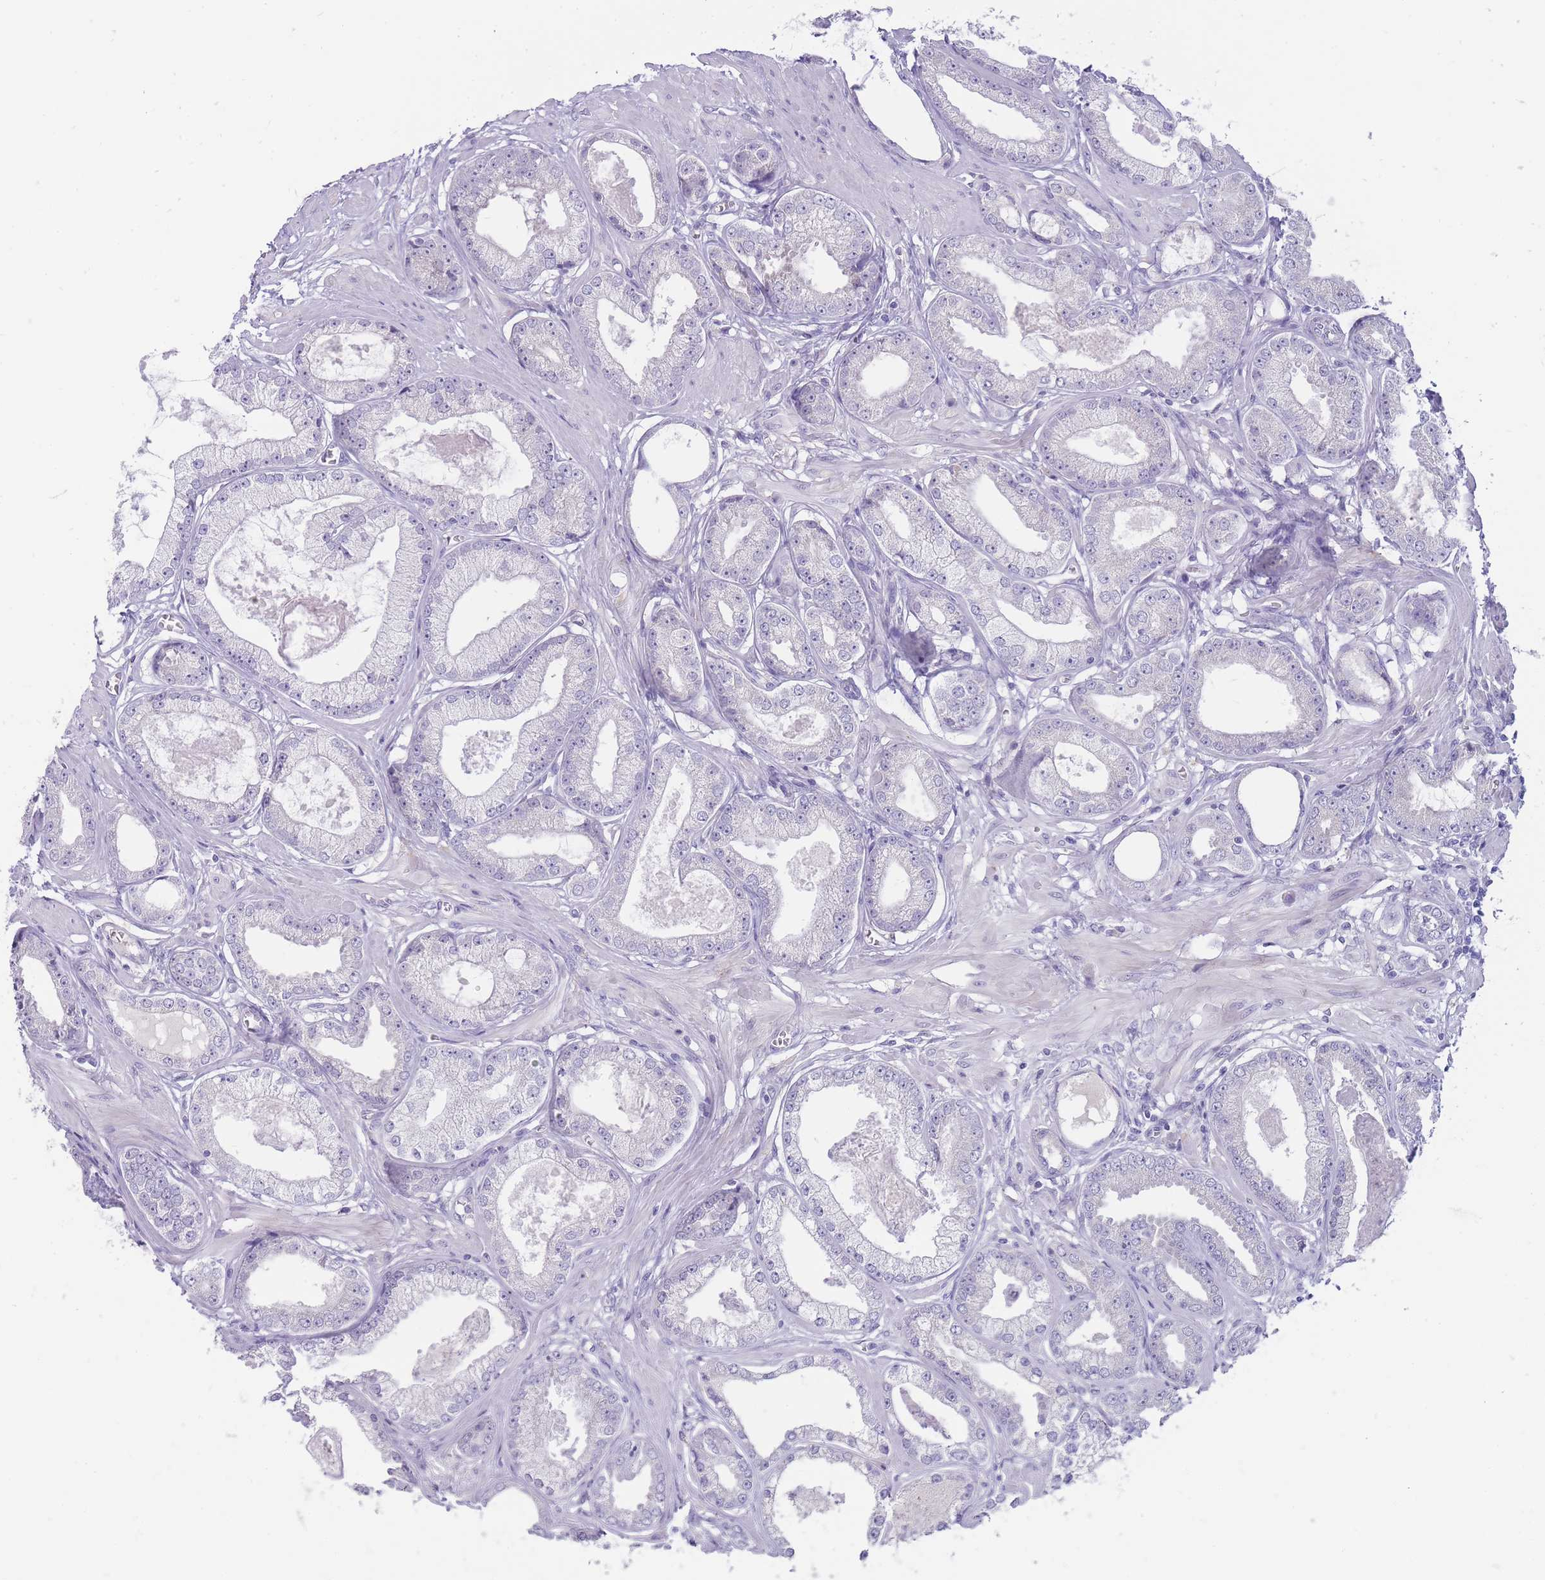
{"staining": {"intensity": "negative", "quantity": "none", "location": "none"}, "tissue": "prostate cancer", "cell_type": "Tumor cells", "image_type": "cancer", "snomed": [{"axis": "morphology", "description": "Adenocarcinoma, Low grade"}, {"axis": "topography", "description": "Prostate"}], "caption": "Immunohistochemical staining of low-grade adenocarcinoma (prostate) shows no significant expression in tumor cells.", "gene": "ERICH4", "patient": {"sex": "male", "age": 64}}